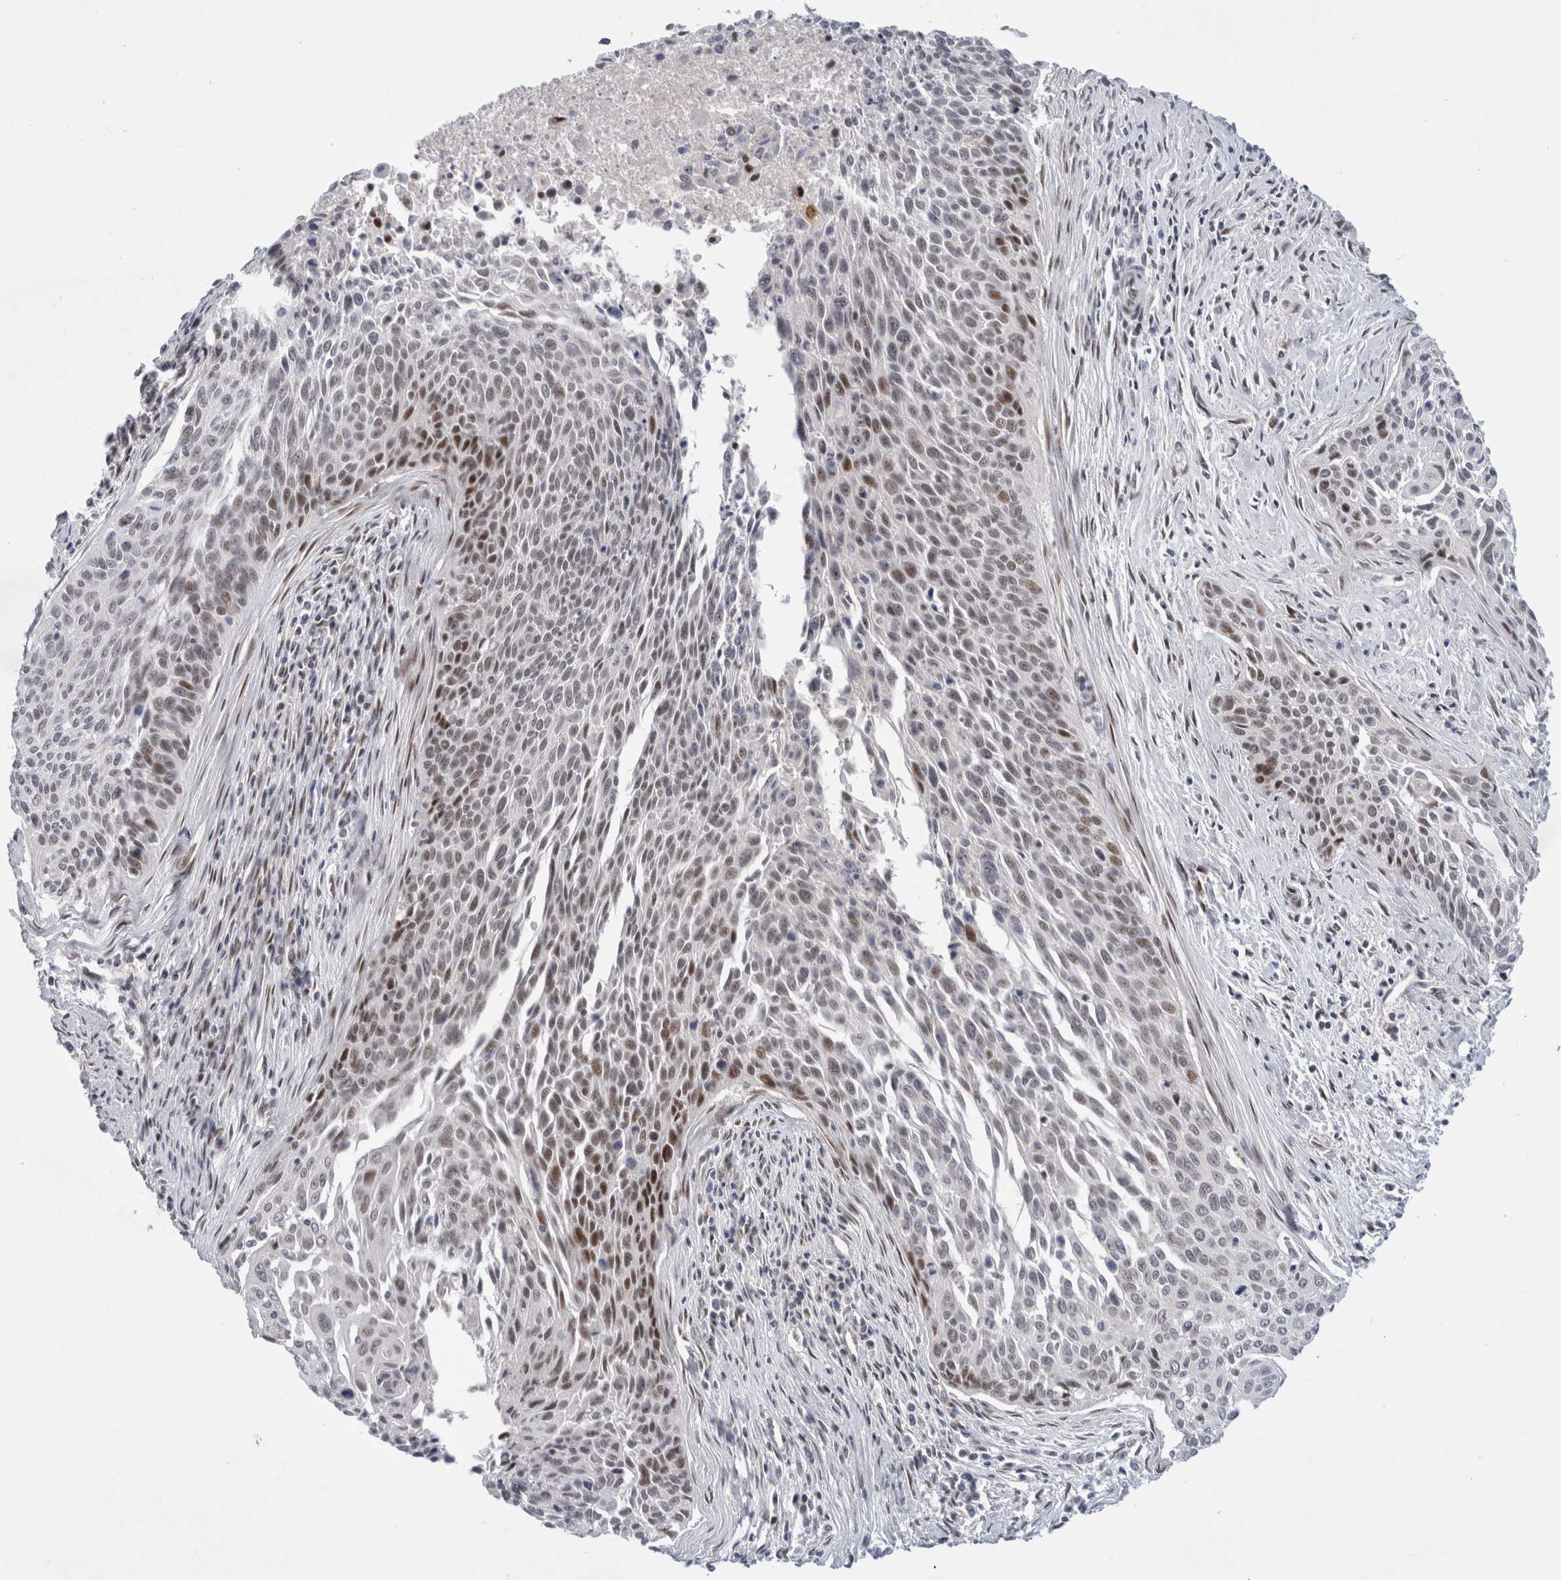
{"staining": {"intensity": "strong", "quantity": "<25%", "location": "nuclear"}, "tissue": "cervical cancer", "cell_type": "Tumor cells", "image_type": "cancer", "snomed": [{"axis": "morphology", "description": "Squamous cell carcinoma, NOS"}, {"axis": "topography", "description": "Cervix"}], "caption": "Squamous cell carcinoma (cervical) stained for a protein displays strong nuclear positivity in tumor cells.", "gene": "CERS5", "patient": {"sex": "female", "age": 55}}